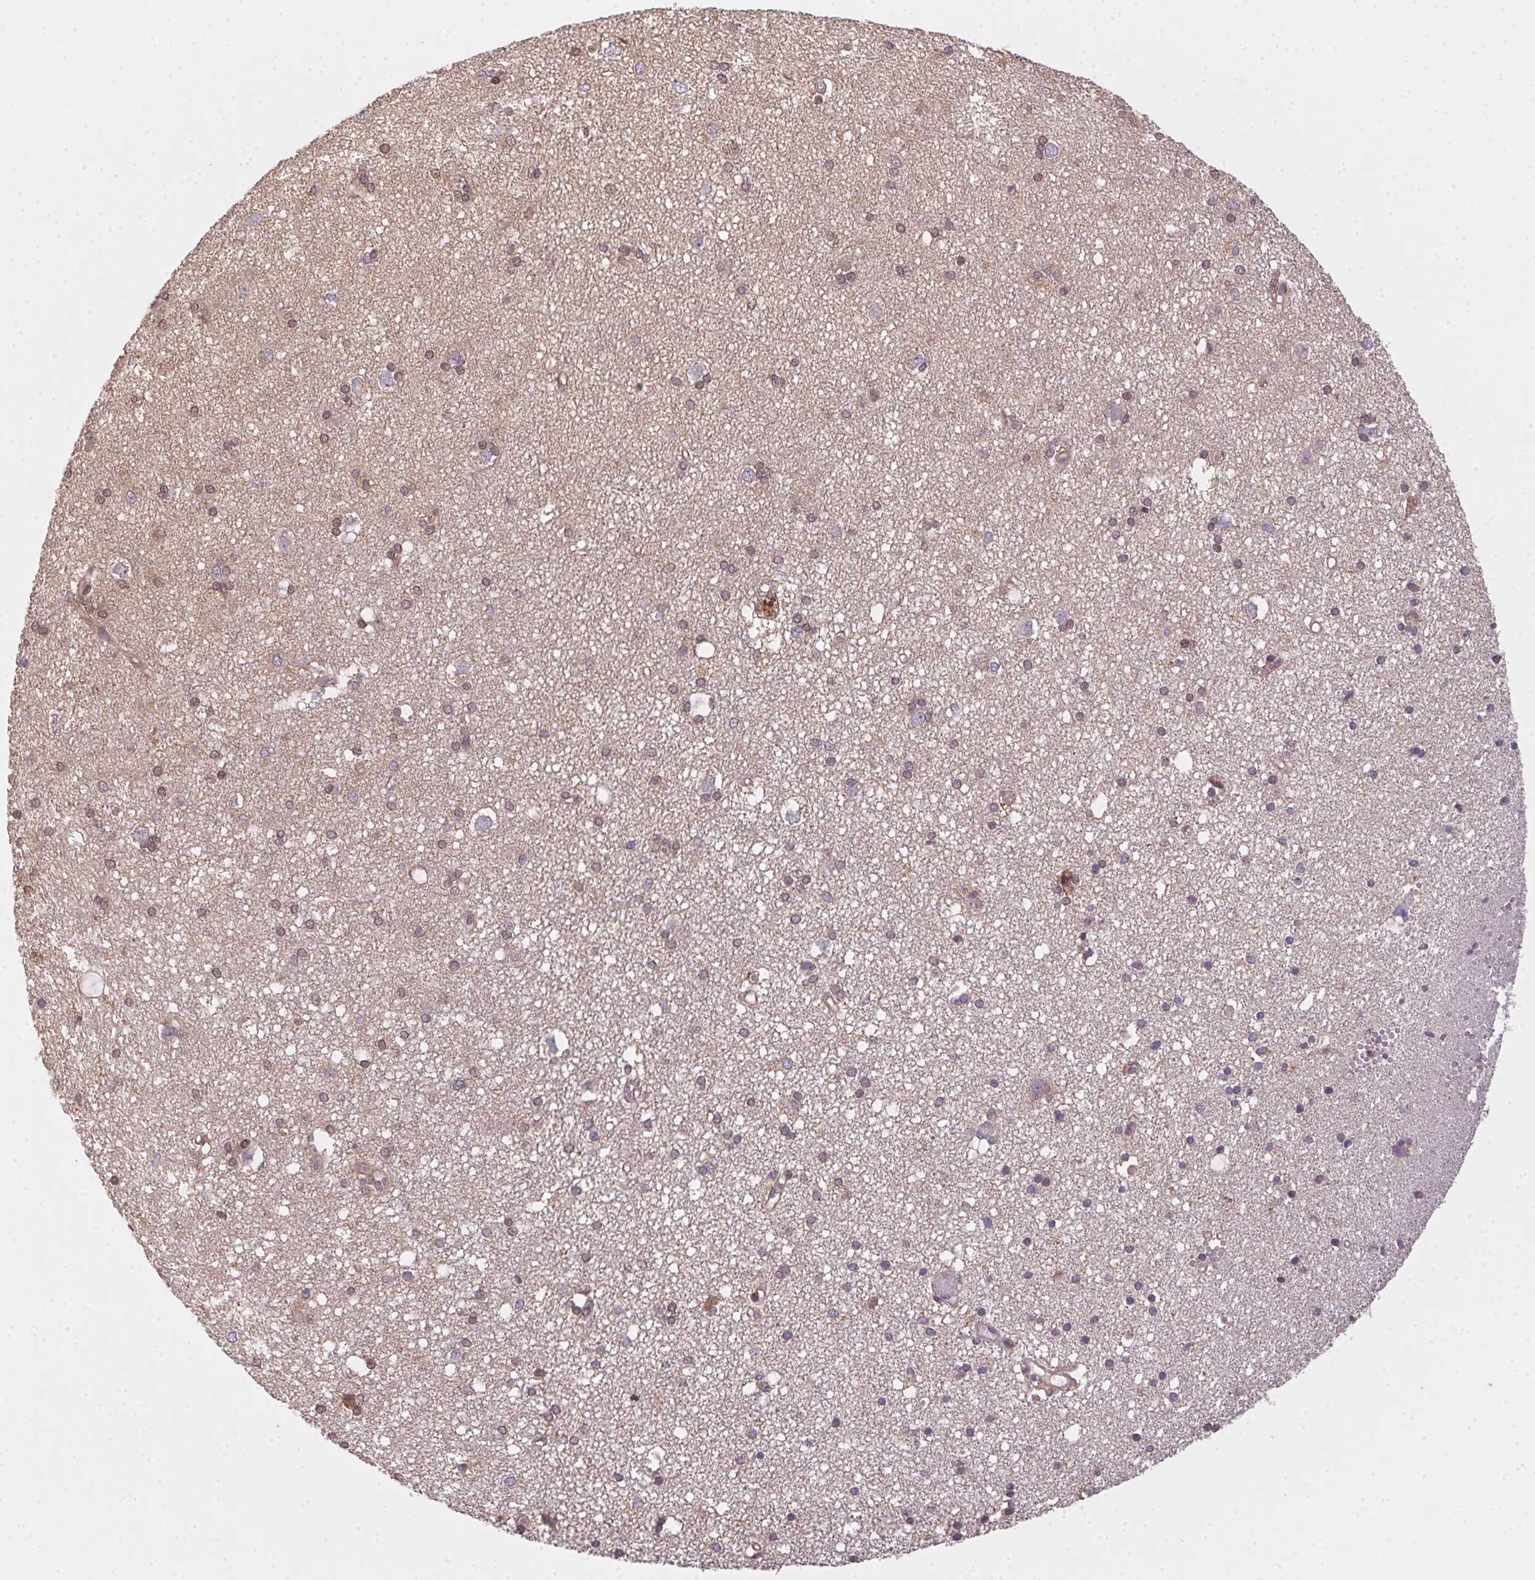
{"staining": {"intensity": "negative", "quantity": "none", "location": "none"}, "tissue": "cerebral cortex", "cell_type": "Endothelial cells", "image_type": "normal", "snomed": [{"axis": "morphology", "description": "Normal tissue, NOS"}, {"axis": "morphology", "description": "Glioma, malignant, High grade"}, {"axis": "topography", "description": "Cerebral cortex"}], "caption": "High power microscopy histopathology image of an IHC photomicrograph of unremarkable cerebral cortex, revealing no significant expression in endothelial cells.", "gene": "MEX3D", "patient": {"sex": "male", "age": 71}}